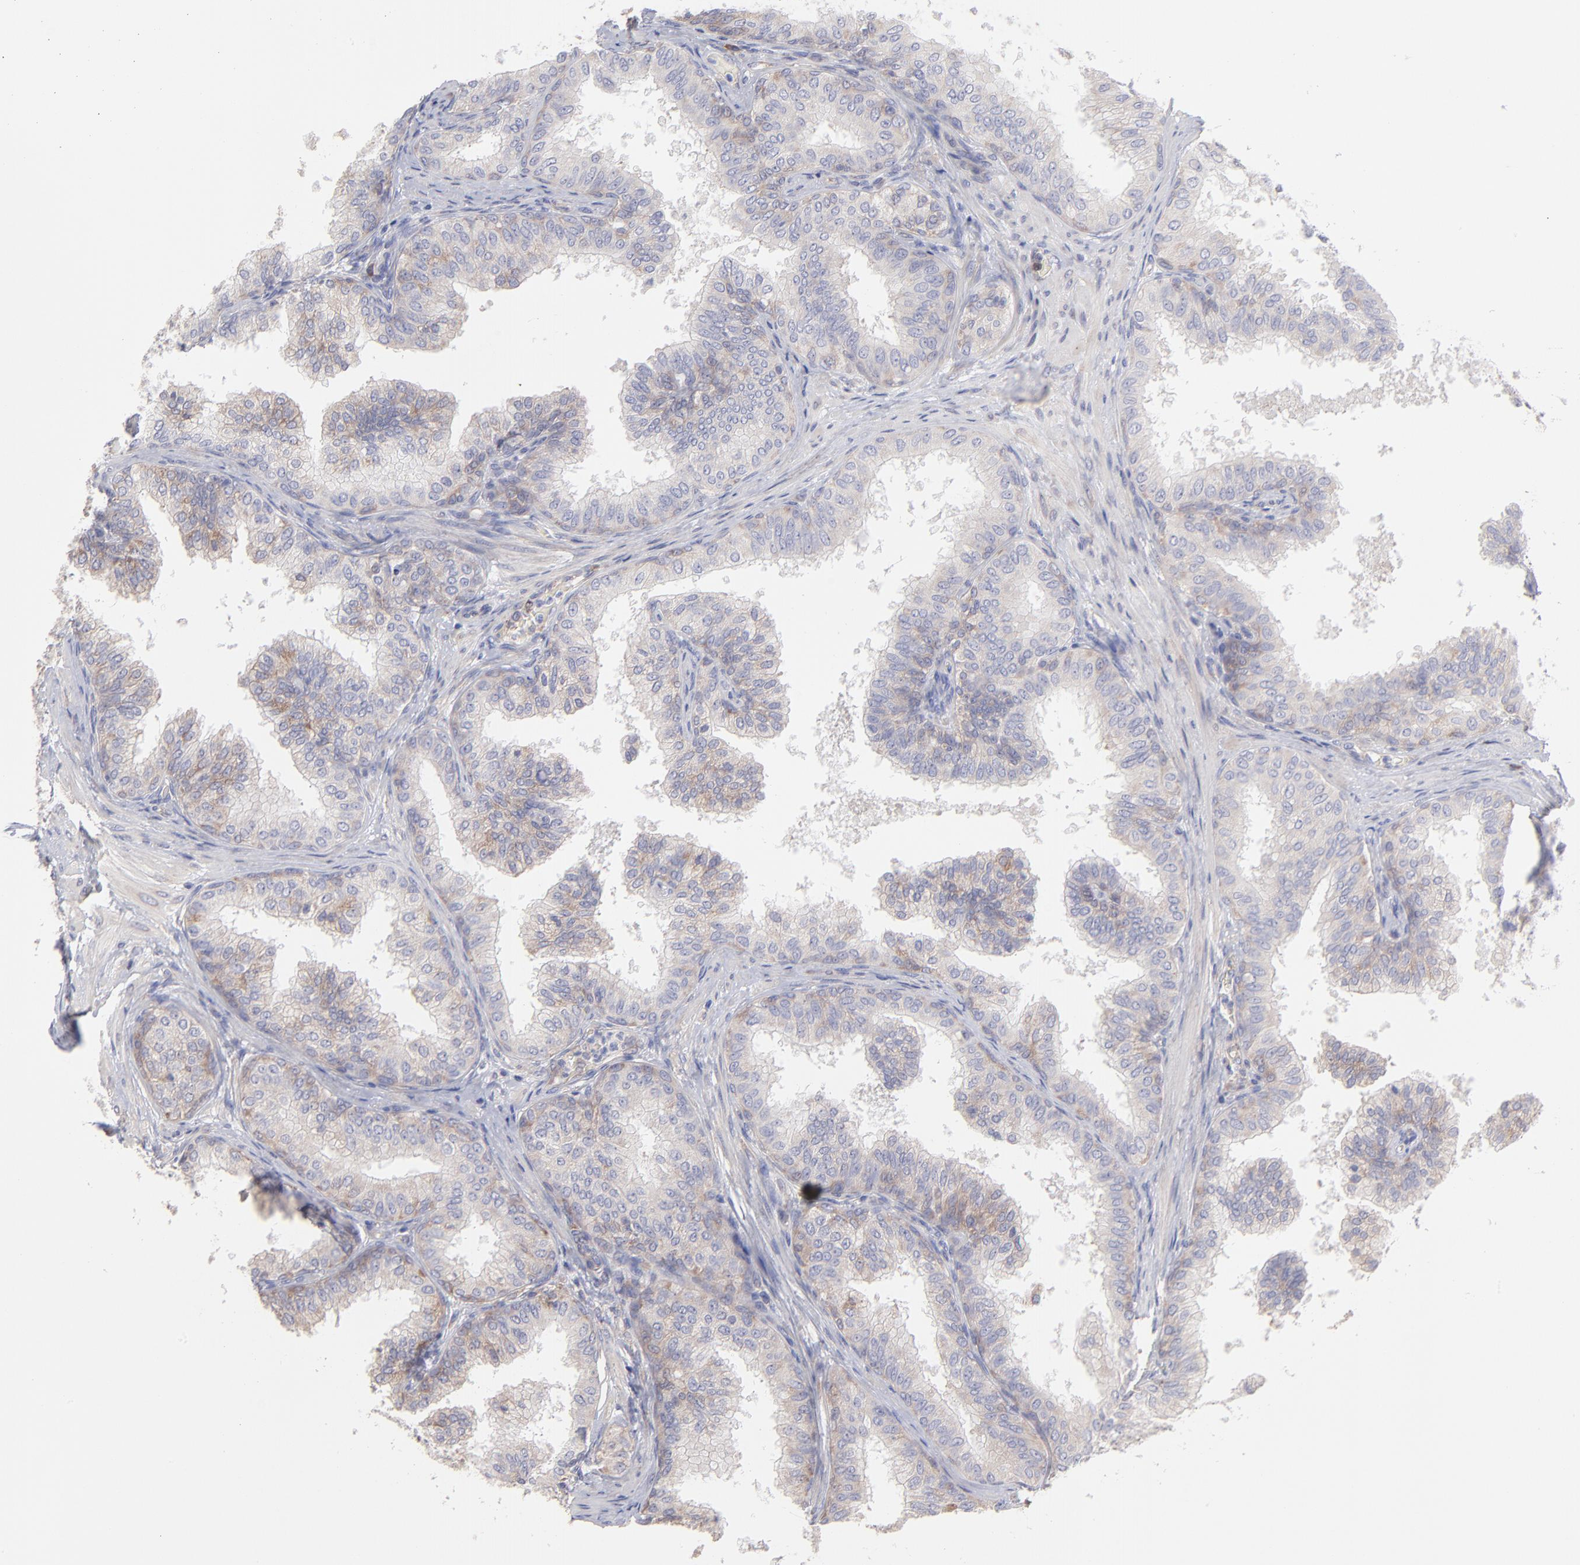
{"staining": {"intensity": "weak", "quantity": "<25%", "location": "cytoplasmic/membranous"}, "tissue": "prostate", "cell_type": "Glandular cells", "image_type": "normal", "snomed": [{"axis": "morphology", "description": "Normal tissue, NOS"}, {"axis": "topography", "description": "Prostate"}], "caption": "This is a image of IHC staining of benign prostate, which shows no expression in glandular cells. The staining was performed using DAB to visualize the protein expression in brown, while the nuclei were stained in blue with hematoxylin (Magnification: 20x).", "gene": "RPLP0", "patient": {"sex": "male", "age": 60}}